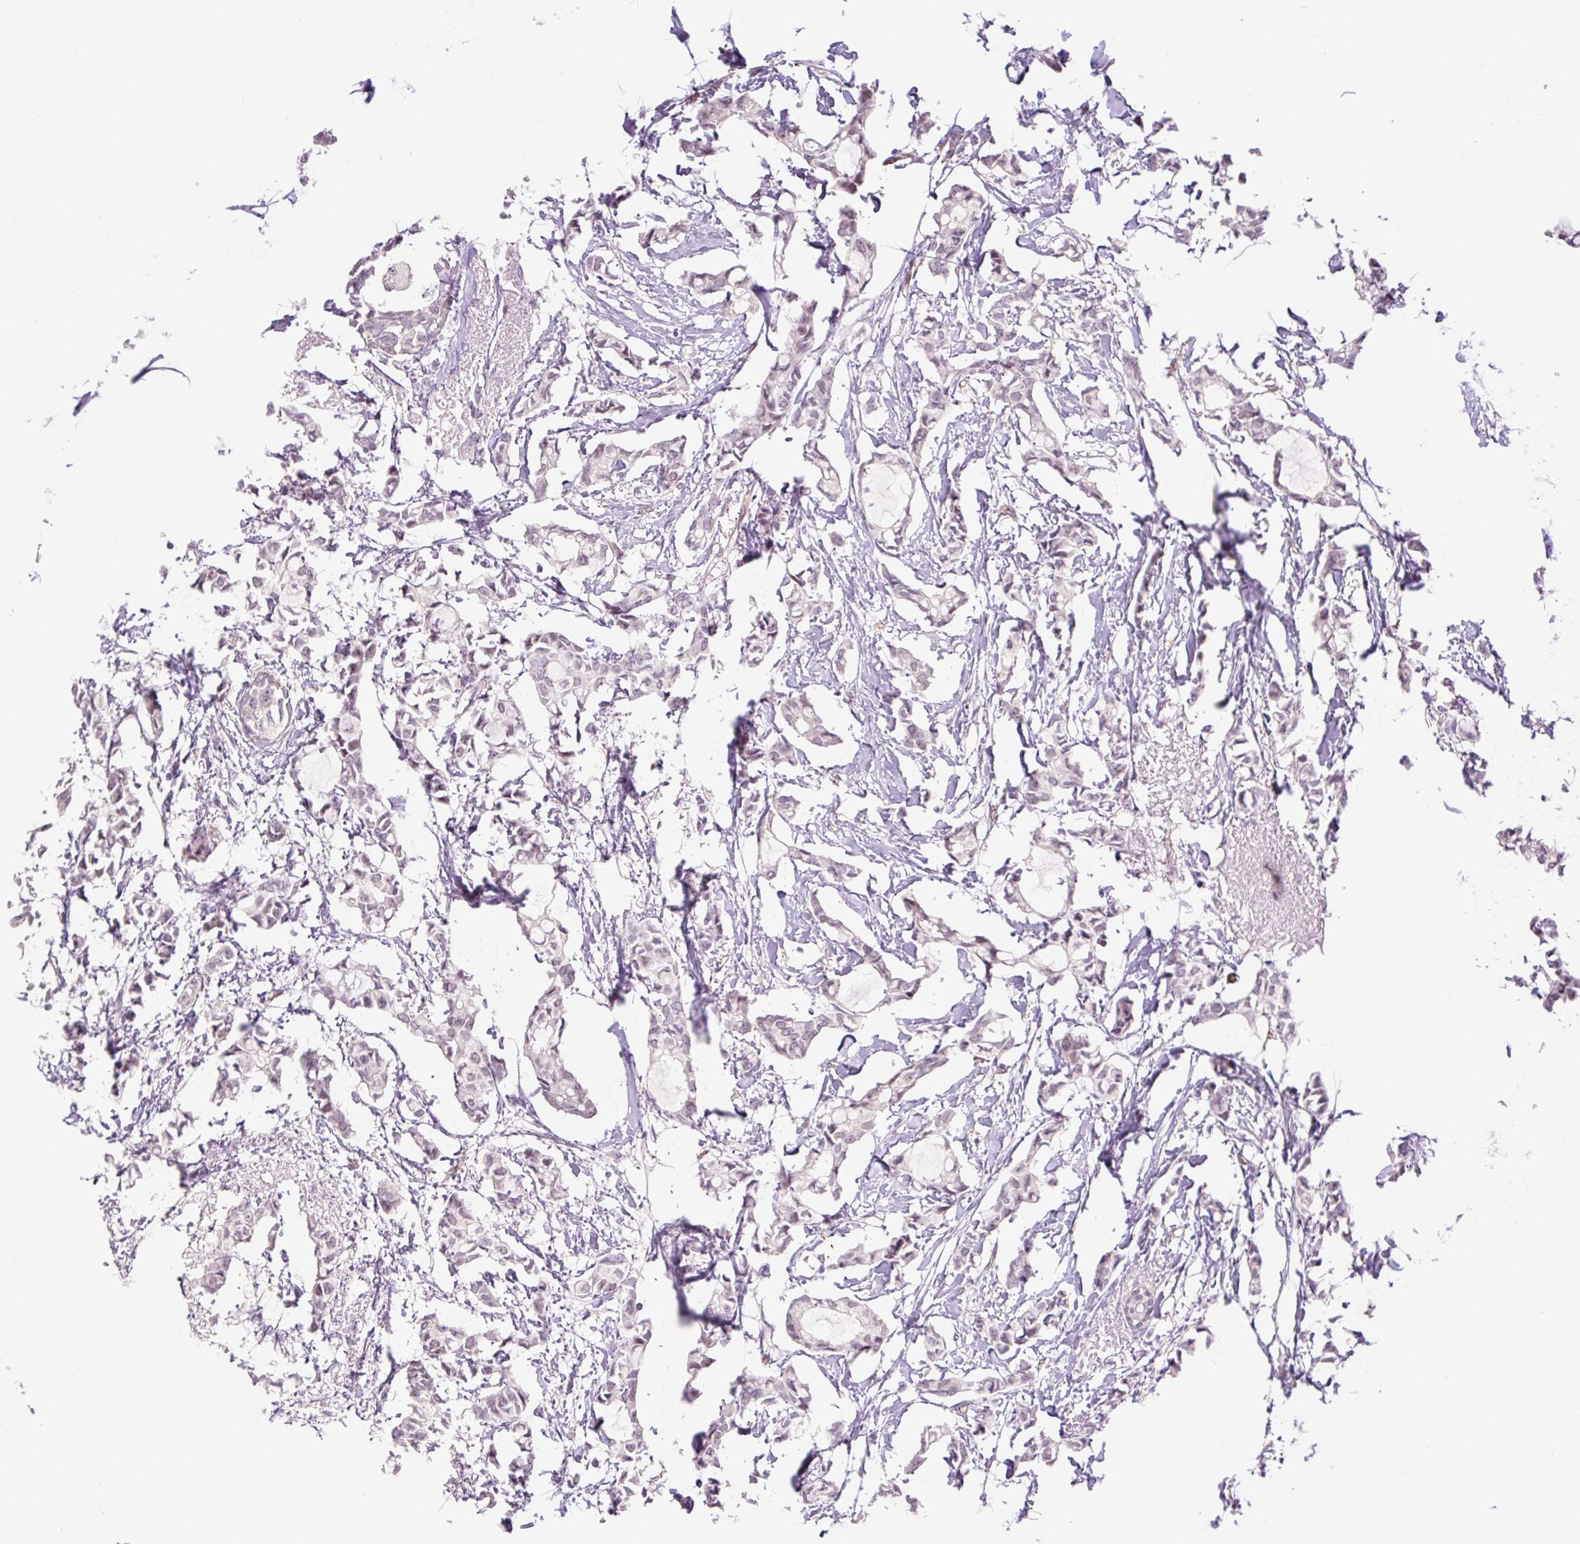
{"staining": {"intensity": "weak", "quantity": "25%-75%", "location": "nuclear"}, "tissue": "breast cancer", "cell_type": "Tumor cells", "image_type": "cancer", "snomed": [{"axis": "morphology", "description": "Duct carcinoma"}, {"axis": "topography", "description": "Breast"}], "caption": "Protein analysis of breast cancer (invasive ductal carcinoma) tissue displays weak nuclear staining in about 25%-75% of tumor cells.", "gene": "ZNF417", "patient": {"sex": "female", "age": 73}}